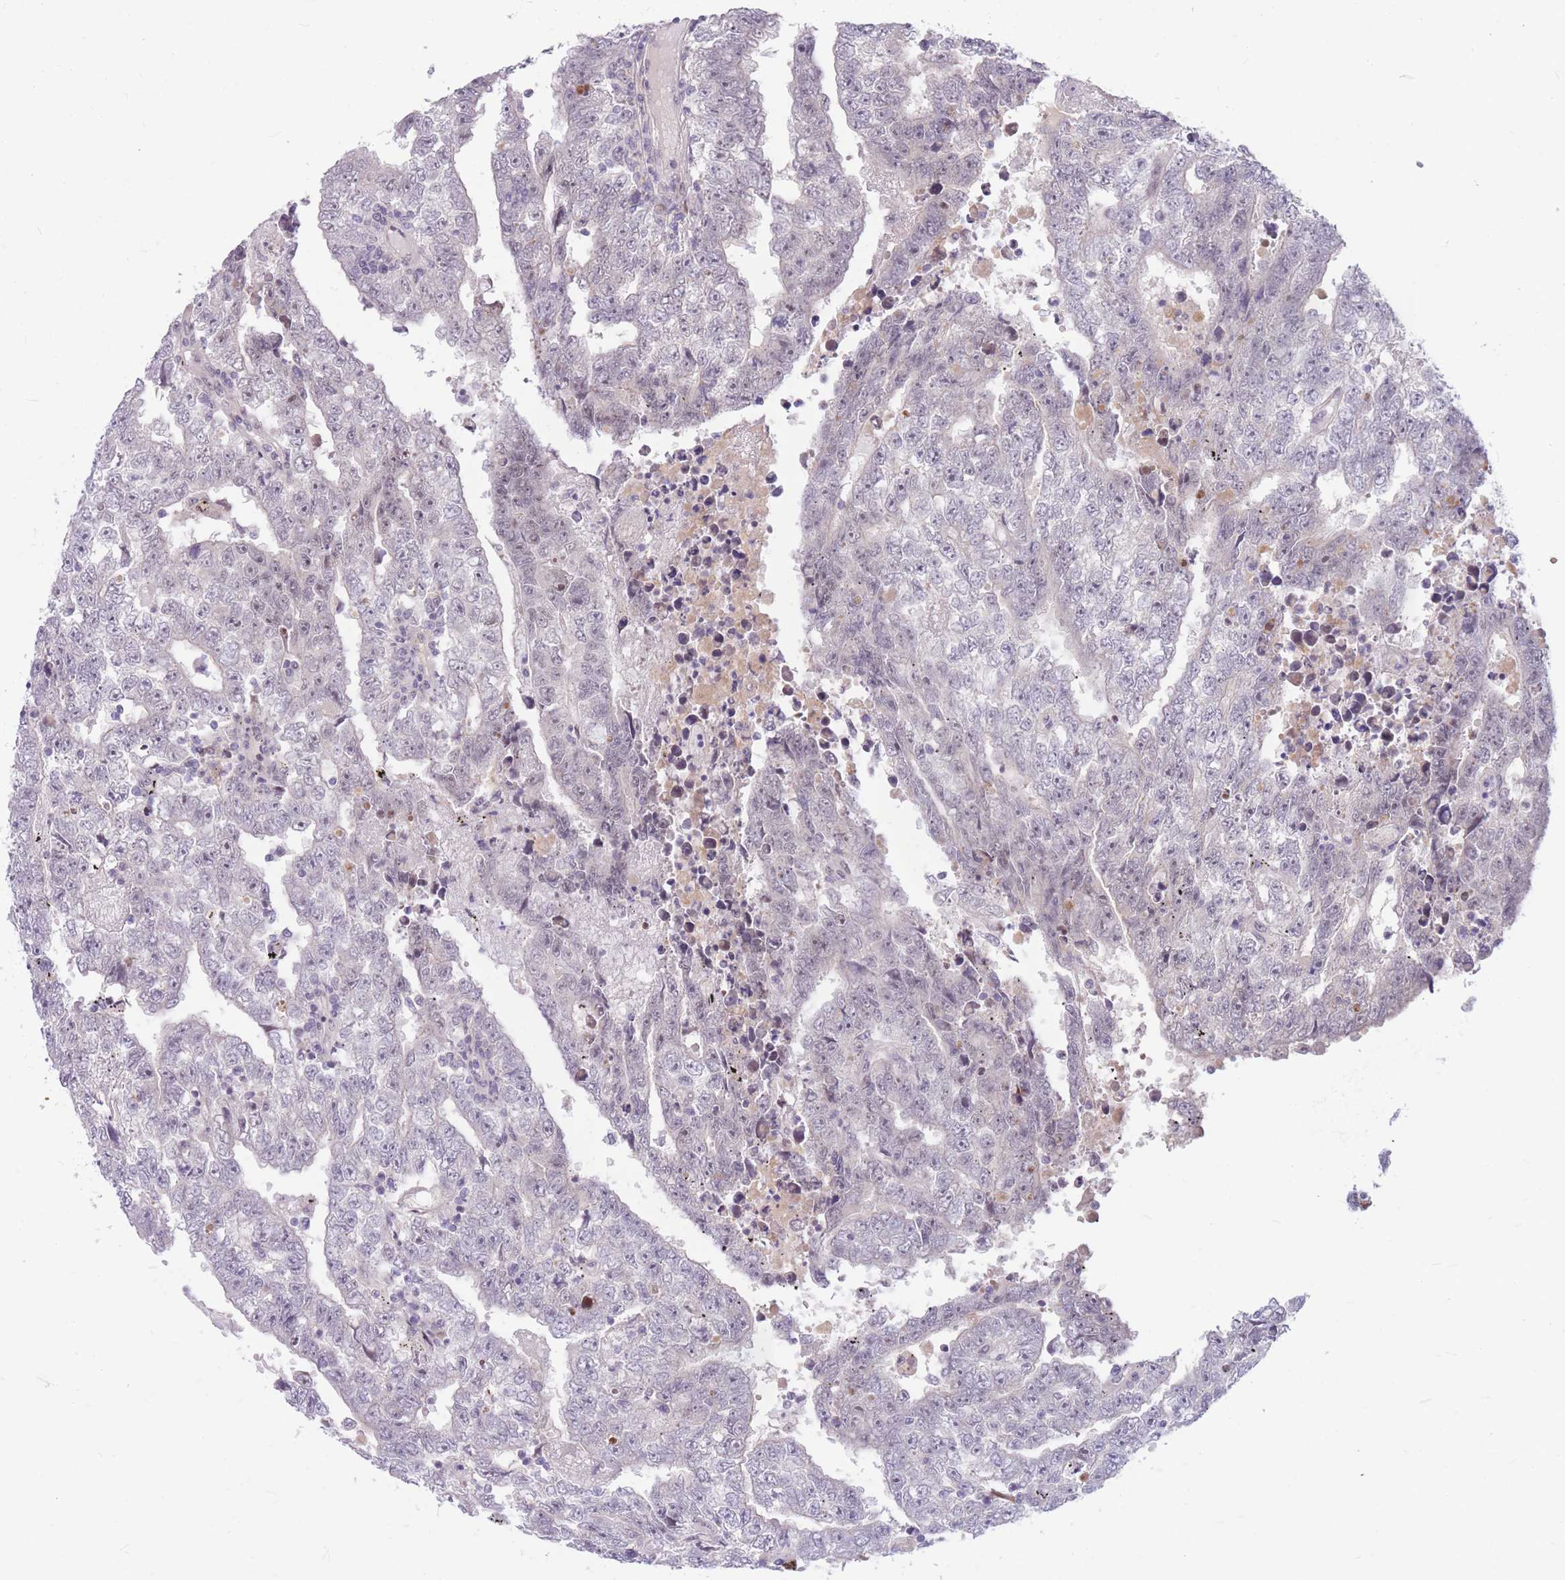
{"staining": {"intensity": "negative", "quantity": "none", "location": "none"}, "tissue": "testis cancer", "cell_type": "Tumor cells", "image_type": "cancer", "snomed": [{"axis": "morphology", "description": "Carcinoma, Embryonal, NOS"}, {"axis": "topography", "description": "Testis"}], "caption": "A micrograph of human testis cancer (embryonal carcinoma) is negative for staining in tumor cells.", "gene": "ERCC2", "patient": {"sex": "male", "age": 25}}